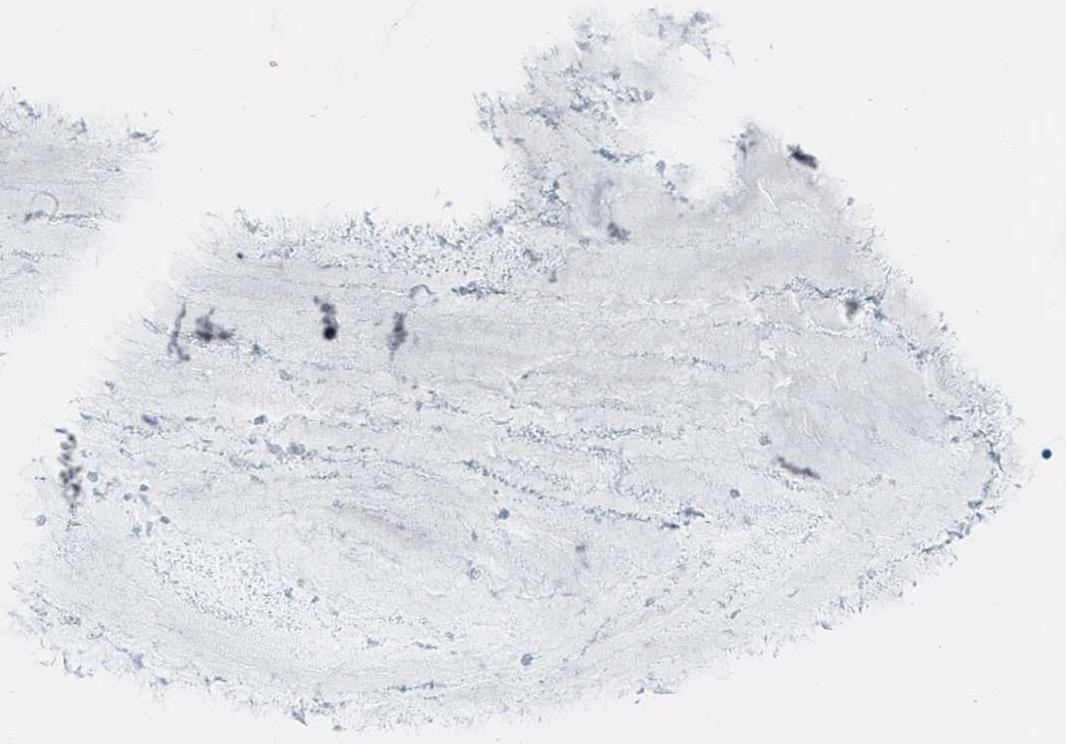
{"staining": {"intensity": "moderate", "quantity": "<25%", "location": "cytoplasmic/membranous"}, "tissue": "nasopharynx", "cell_type": "Respiratory epithelial cells", "image_type": "normal", "snomed": [{"axis": "morphology", "description": "Normal tissue, NOS"}, {"axis": "topography", "description": "Nasopharynx"}], "caption": "A high-resolution image shows immunohistochemistry staining of benign nasopharynx, which exhibits moderate cytoplasmic/membranous staining in approximately <25% of respiratory epithelial cells.", "gene": "MAPRE2", "patient": {"sex": "male", "age": 21}}